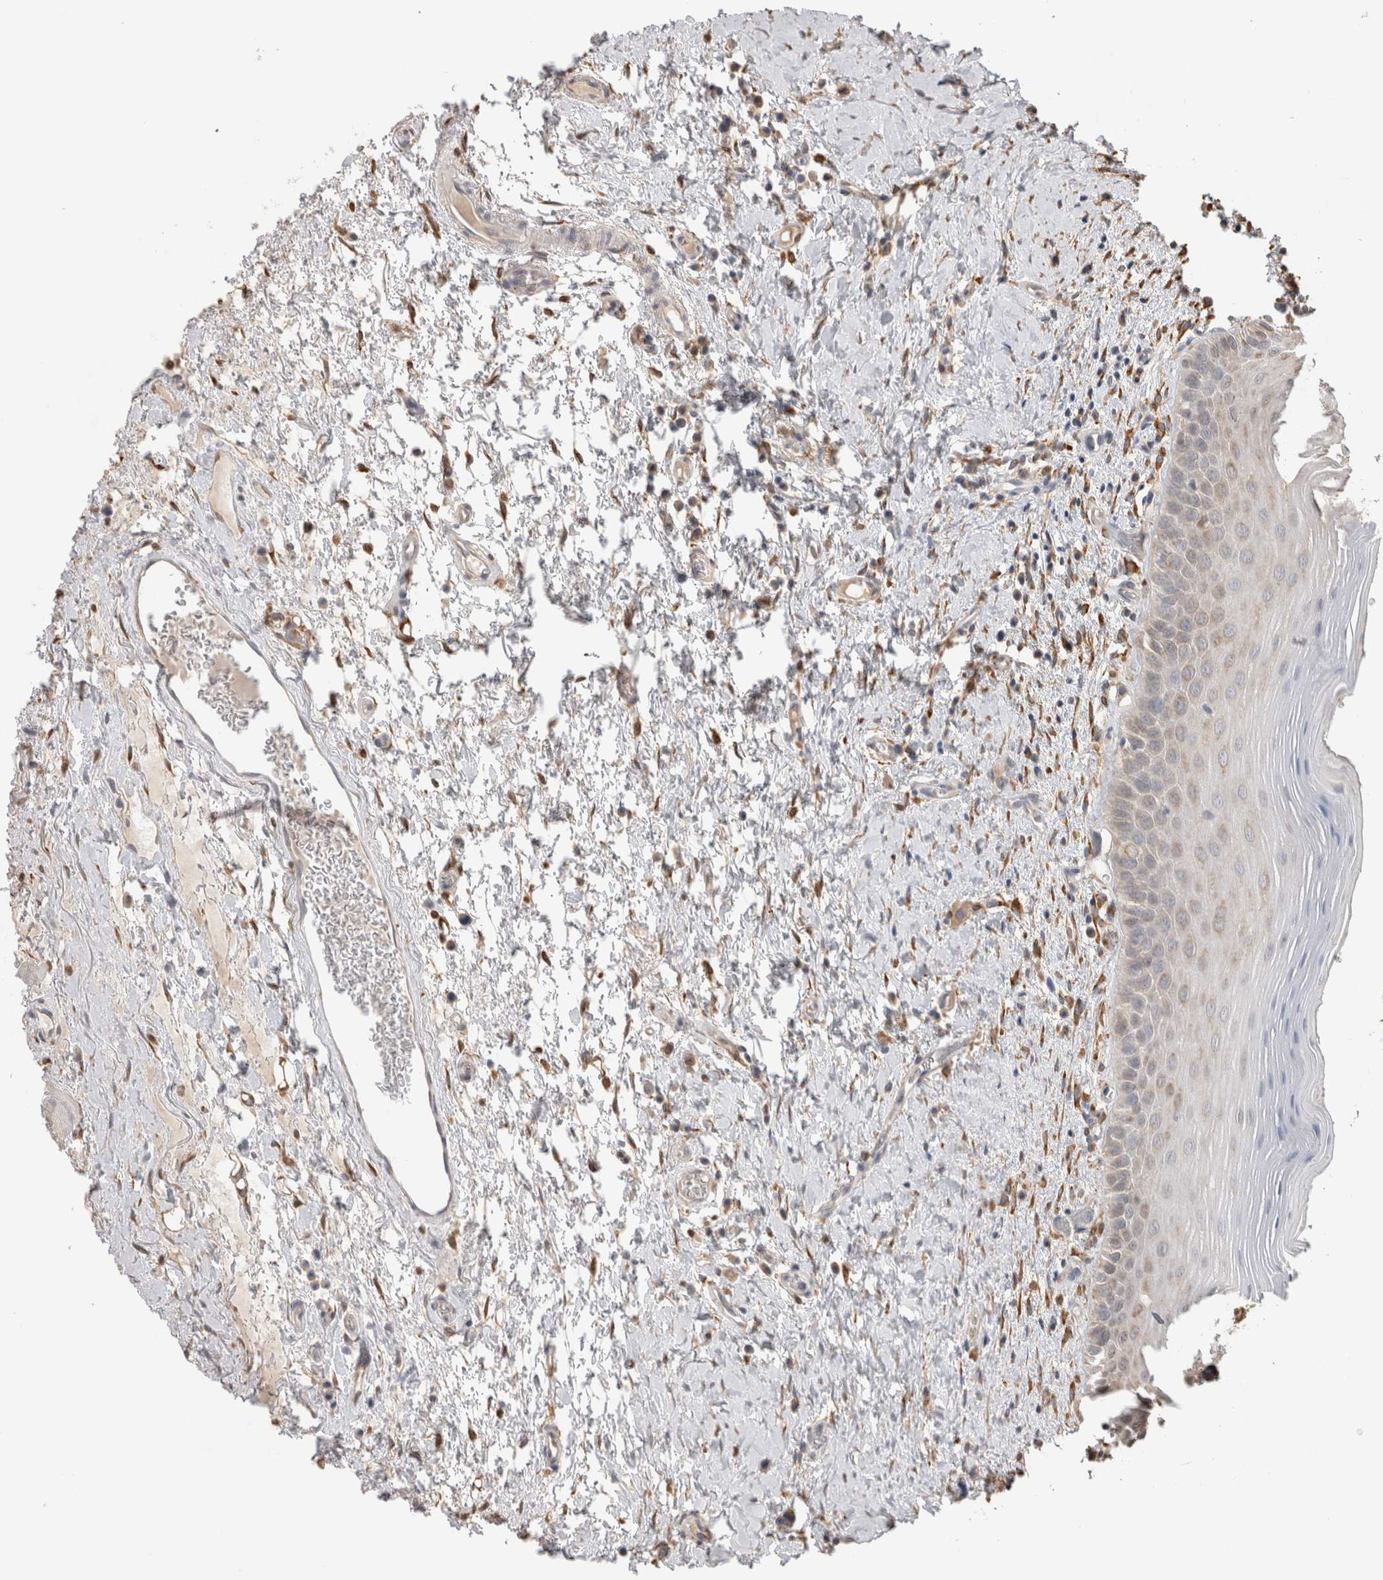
{"staining": {"intensity": "weak", "quantity": "25%-75%", "location": "cytoplasmic/membranous"}, "tissue": "oral mucosa", "cell_type": "Squamous epithelial cells", "image_type": "normal", "snomed": [{"axis": "morphology", "description": "Normal tissue, NOS"}, {"axis": "topography", "description": "Oral tissue"}], "caption": "IHC staining of unremarkable oral mucosa, which exhibits low levels of weak cytoplasmic/membranous staining in approximately 25%-75% of squamous epithelial cells indicating weak cytoplasmic/membranous protein positivity. The staining was performed using DAB (3,3'-diaminobenzidine) (brown) for protein detection and nuclei were counterstained in hematoxylin (blue).", "gene": "LRPAP1", "patient": {"sex": "male", "age": 82}}